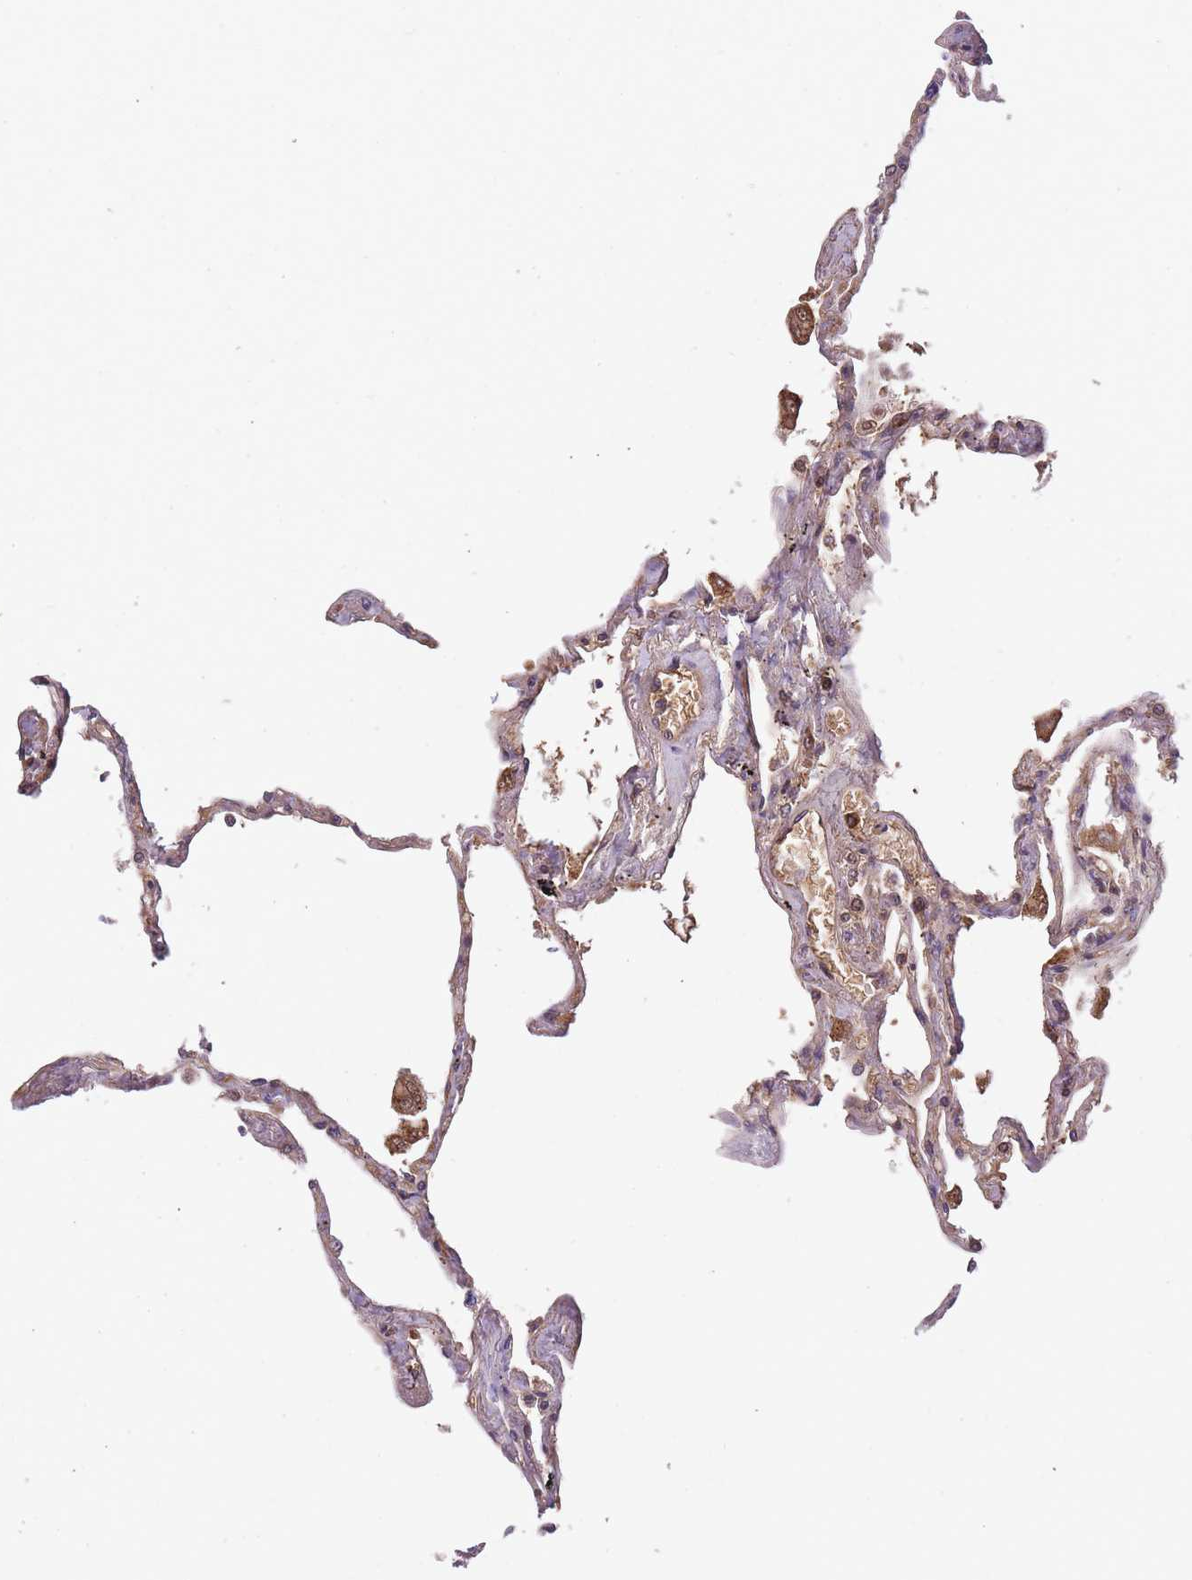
{"staining": {"intensity": "negative", "quantity": "none", "location": "none"}, "tissue": "lung", "cell_type": "Alveolar cells", "image_type": "normal", "snomed": [{"axis": "morphology", "description": "Normal tissue, NOS"}, {"axis": "topography", "description": "Lung"}], "caption": "This is a image of immunohistochemistry (IHC) staining of benign lung, which shows no positivity in alveolar cells.", "gene": "GNAT1", "patient": {"sex": "female", "age": 67}}